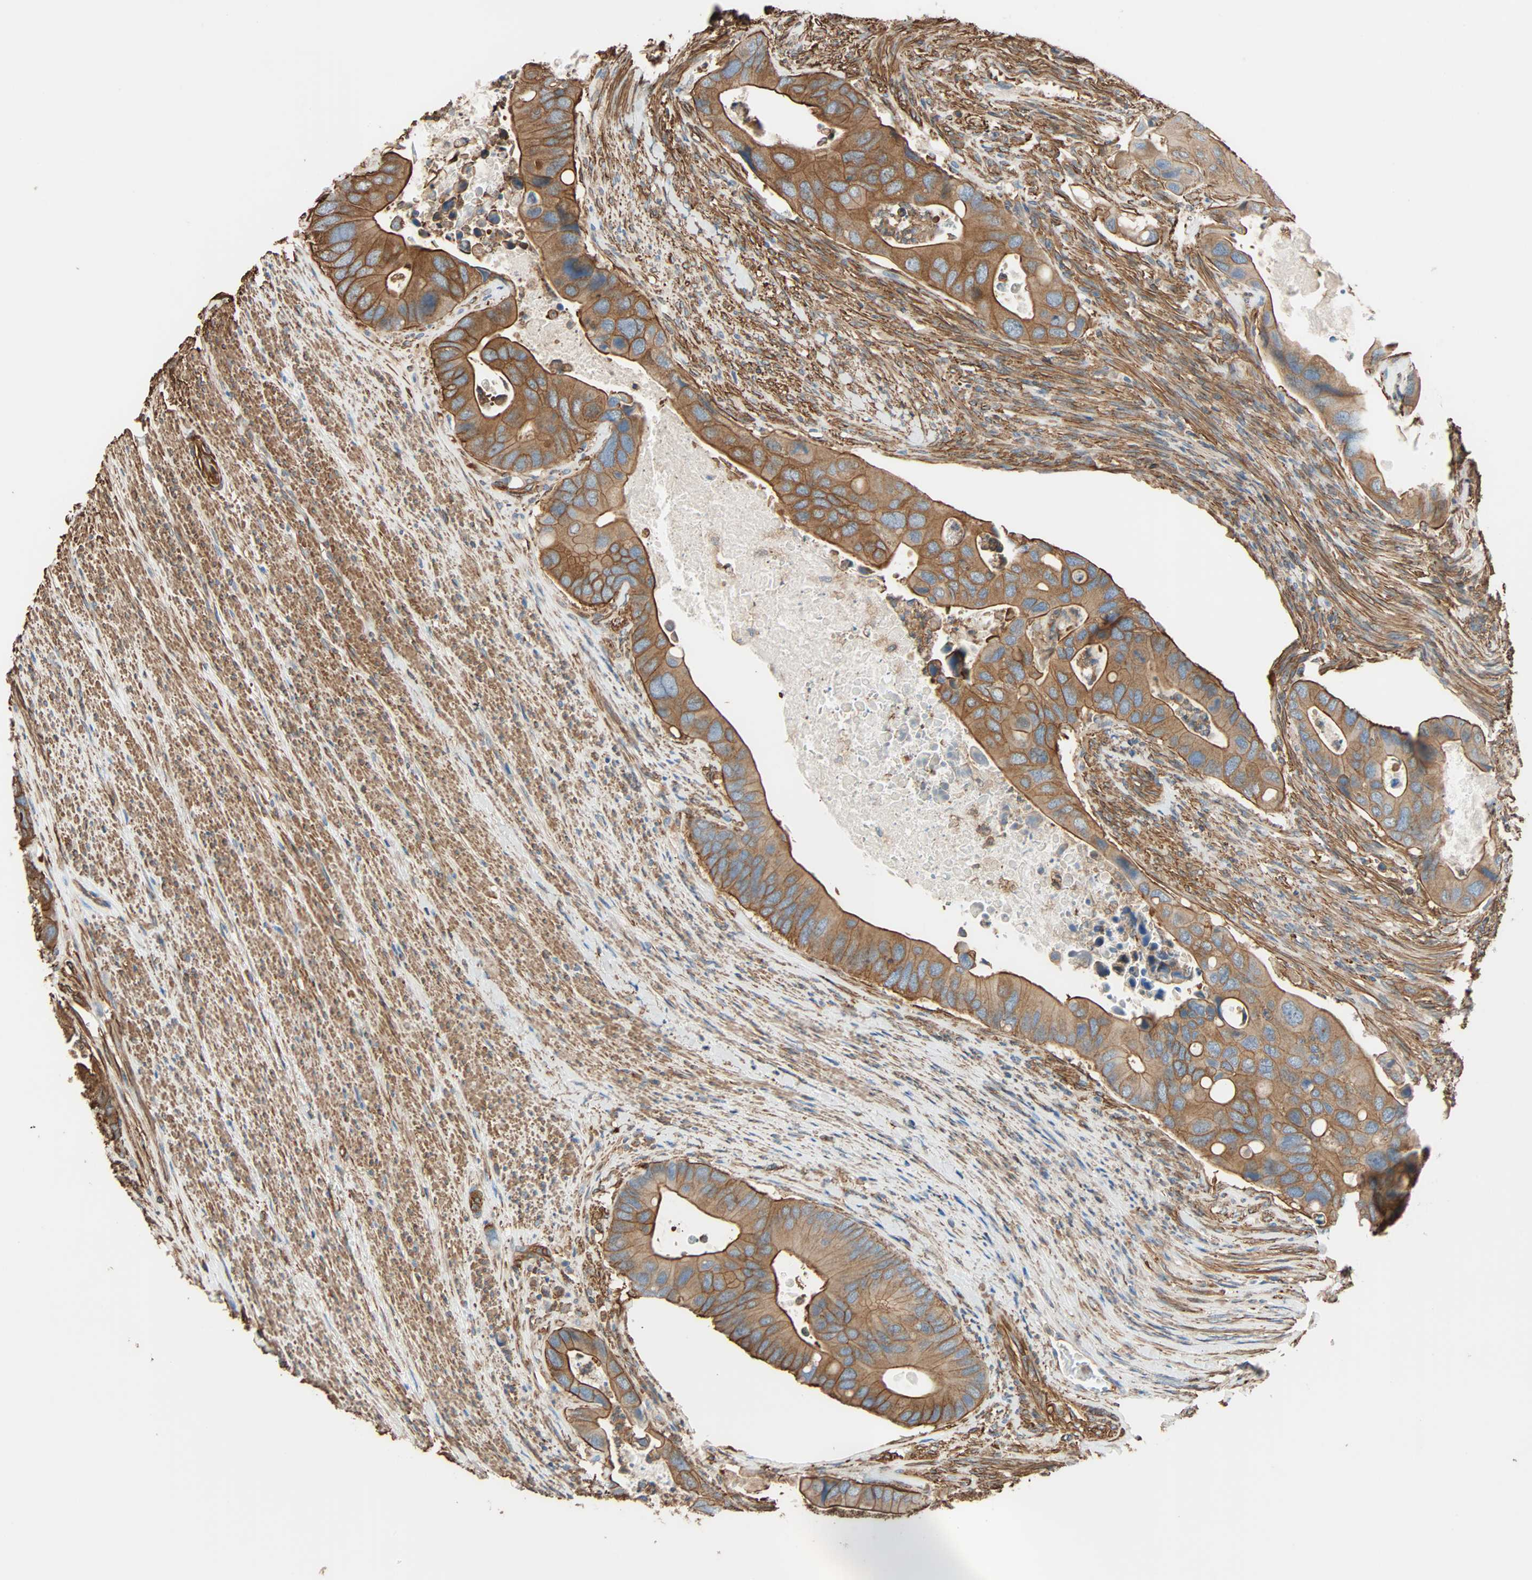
{"staining": {"intensity": "moderate", "quantity": ">75%", "location": "cytoplasmic/membranous"}, "tissue": "colorectal cancer", "cell_type": "Tumor cells", "image_type": "cancer", "snomed": [{"axis": "morphology", "description": "Adenocarcinoma, NOS"}, {"axis": "topography", "description": "Rectum"}], "caption": "Protein staining of colorectal cancer (adenocarcinoma) tissue exhibits moderate cytoplasmic/membranous expression in about >75% of tumor cells. (IHC, brightfield microscopy, high magnification).", "gene": "GALNT10", "patient": {"sex": "female", "age": 57}}